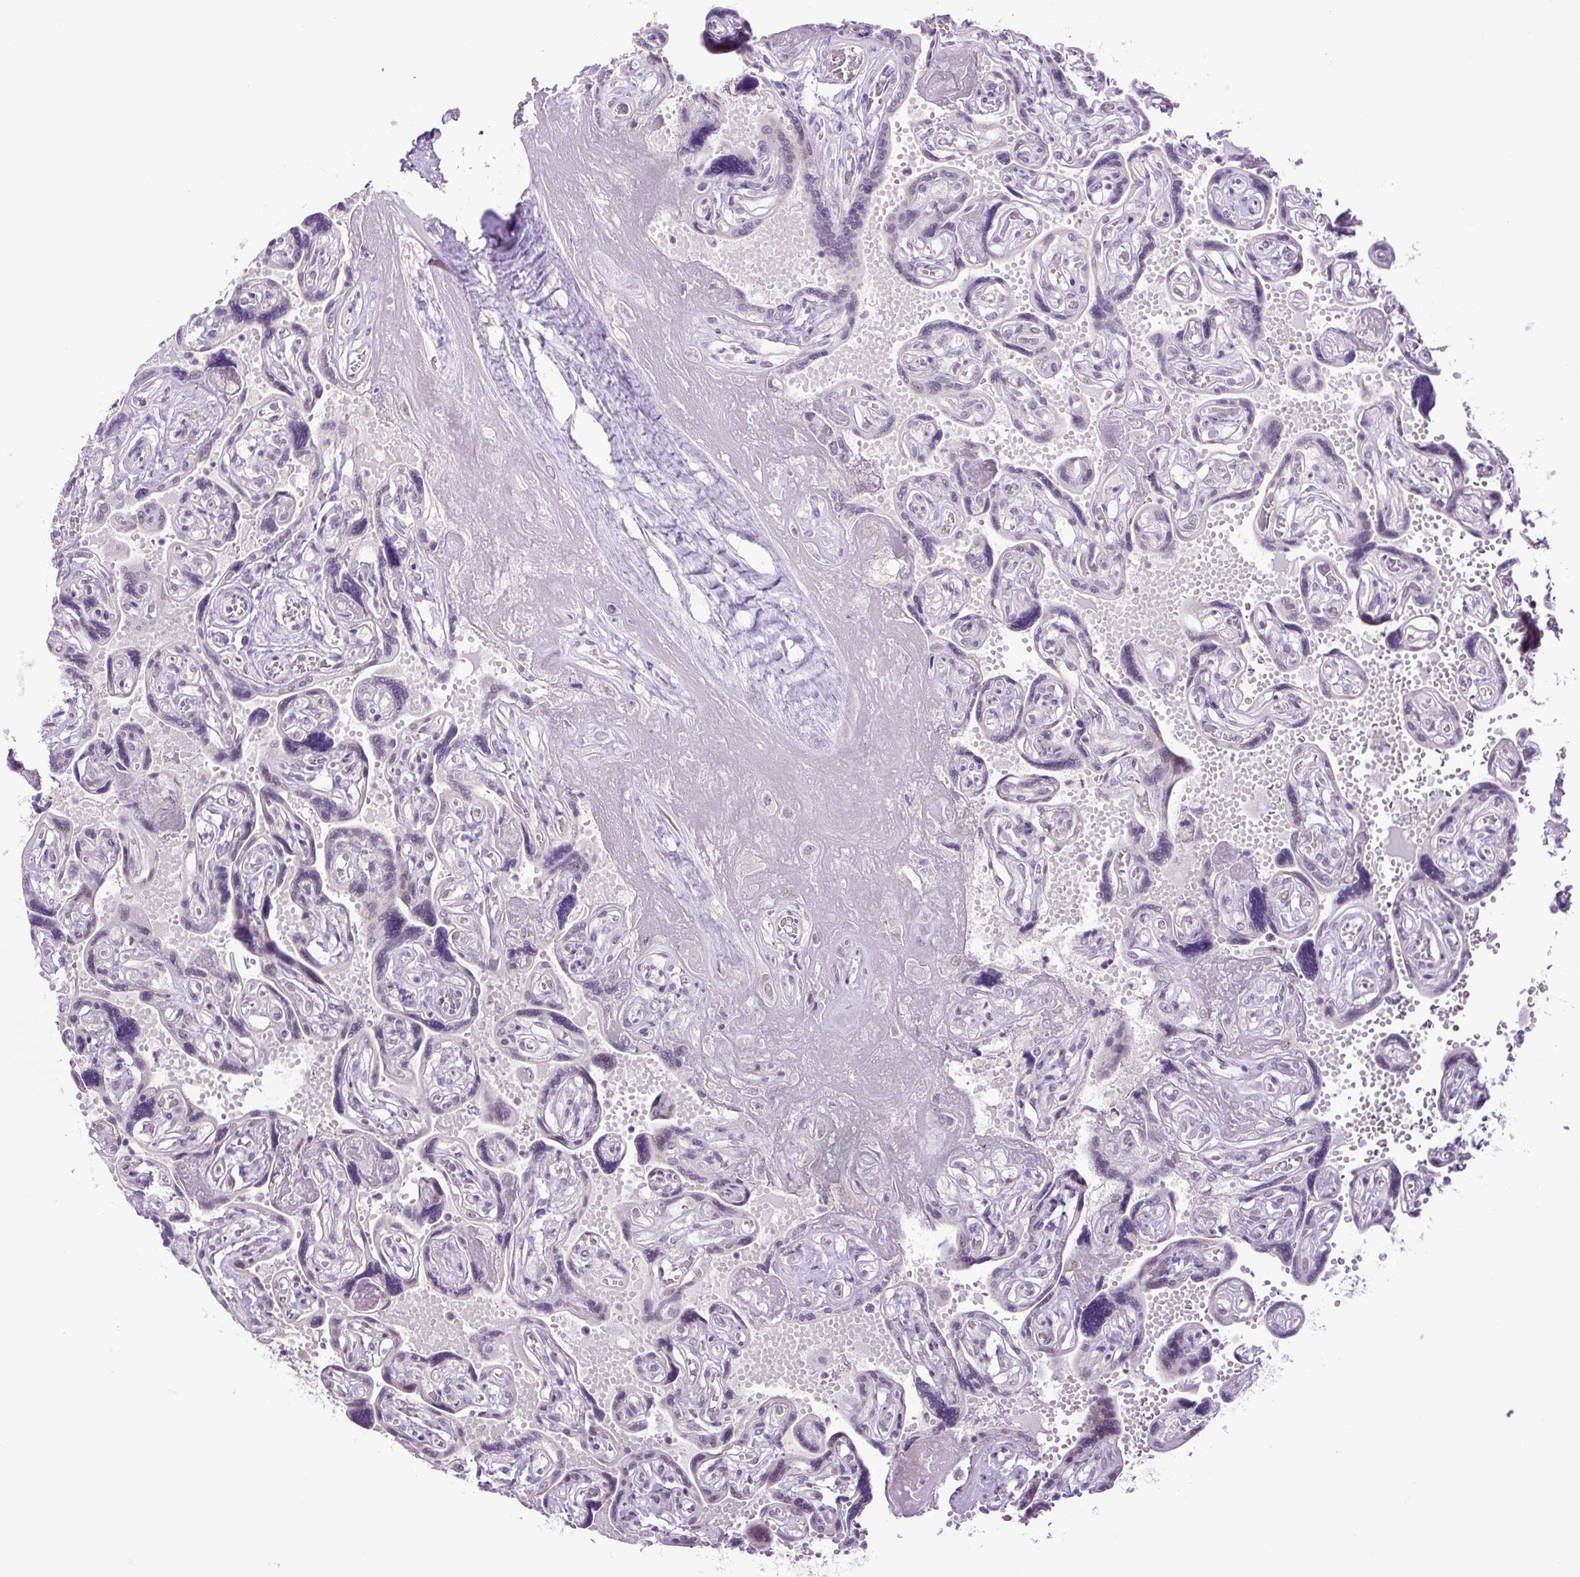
{"staining": {"intensity": "moderate", "quantity": "<25%", "location": "nuclear"}, "tissue": "placenta", "cell_type": "Trophoblastic cells", "image_type": "normal", "snomed": [{"axis": "morphology", "description": "Normal tissue, NOS"}, {"axis": "topography", "description": "Placenta"}], "caption": "Benign placenta demonstrates moderate nuclear expression in about <25% of trophoblastic cells, visualized by immunohistochemistry. The protein of interest is shown in brown color, while the nuclei are stained blue.", "gene": "KPNA1", "patient": {"sex": "female", "age": 32}}